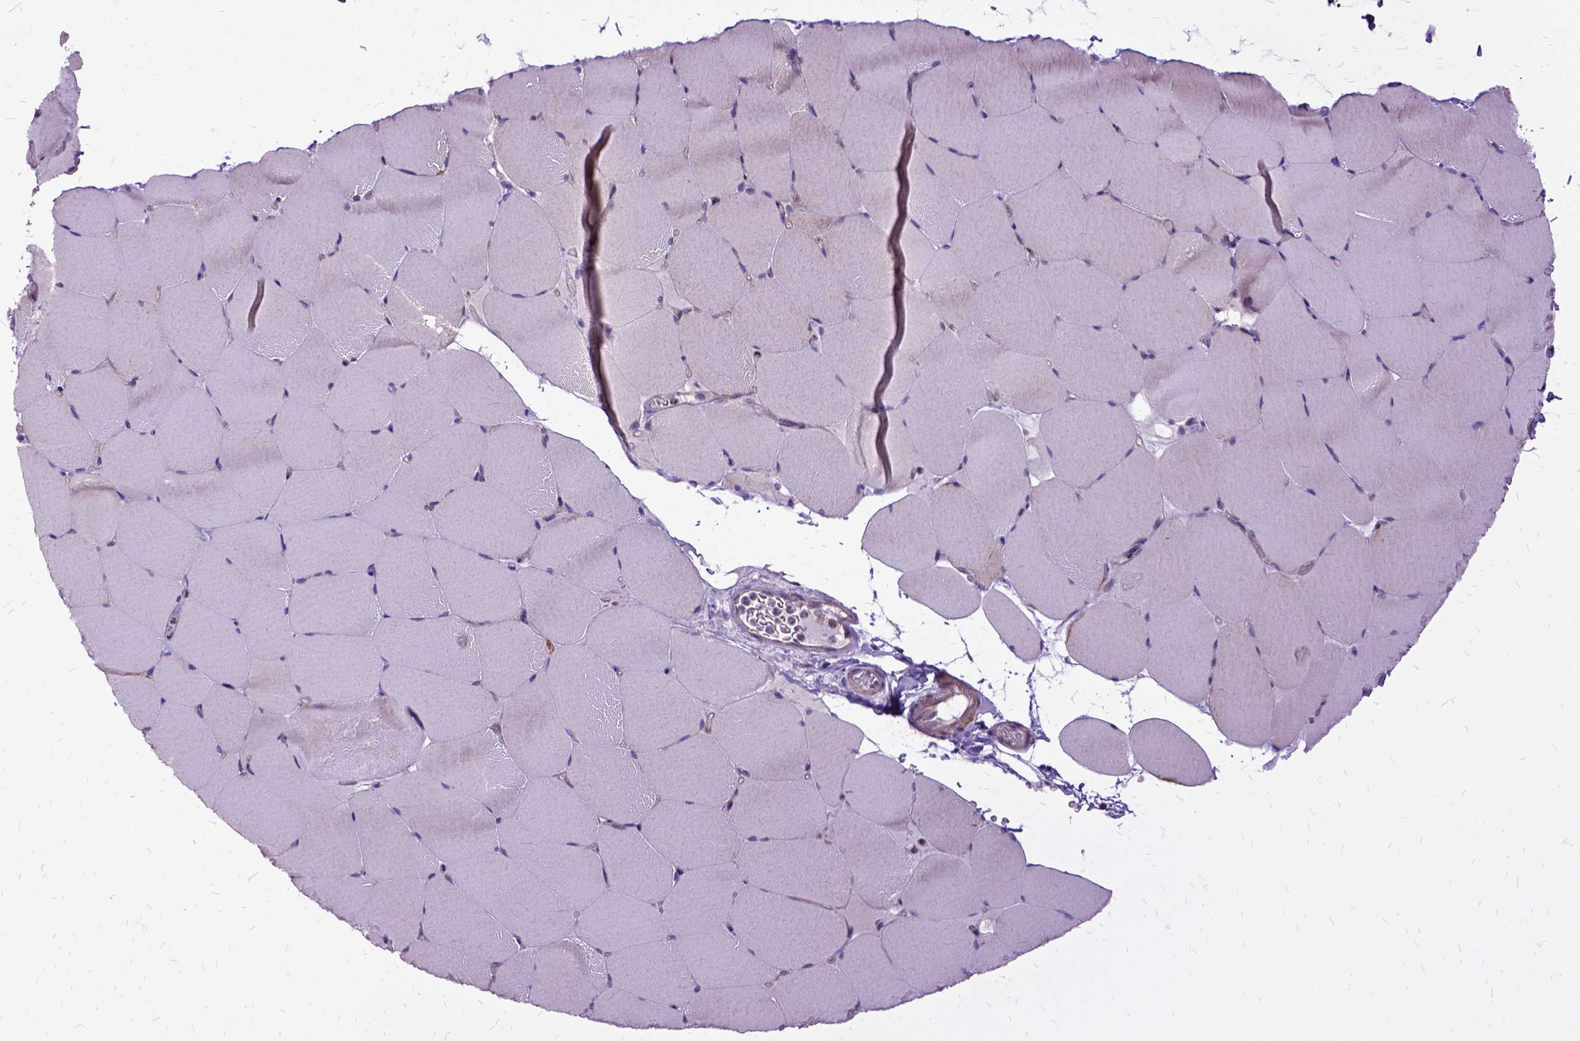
{"staining": {"intensity": "weak", "quantity": "<25%", "location": "cytoplasmic/membranous"}, "tissue": "skeletal muscle", "cell_type": "Myocytes", "image_type": "normal", "snomed": [{"axis": "morphology", "description": "Normal tissue, NOS"}, {"axis": "topography", "description": "Skeletal muscle"}], "caption": "Immunohistochemical staining of normal human skeletal muscle shows no significant positivity in myocytes.", "gene": "OXCT1", "patient": {"sex": "female", "age": 37}}